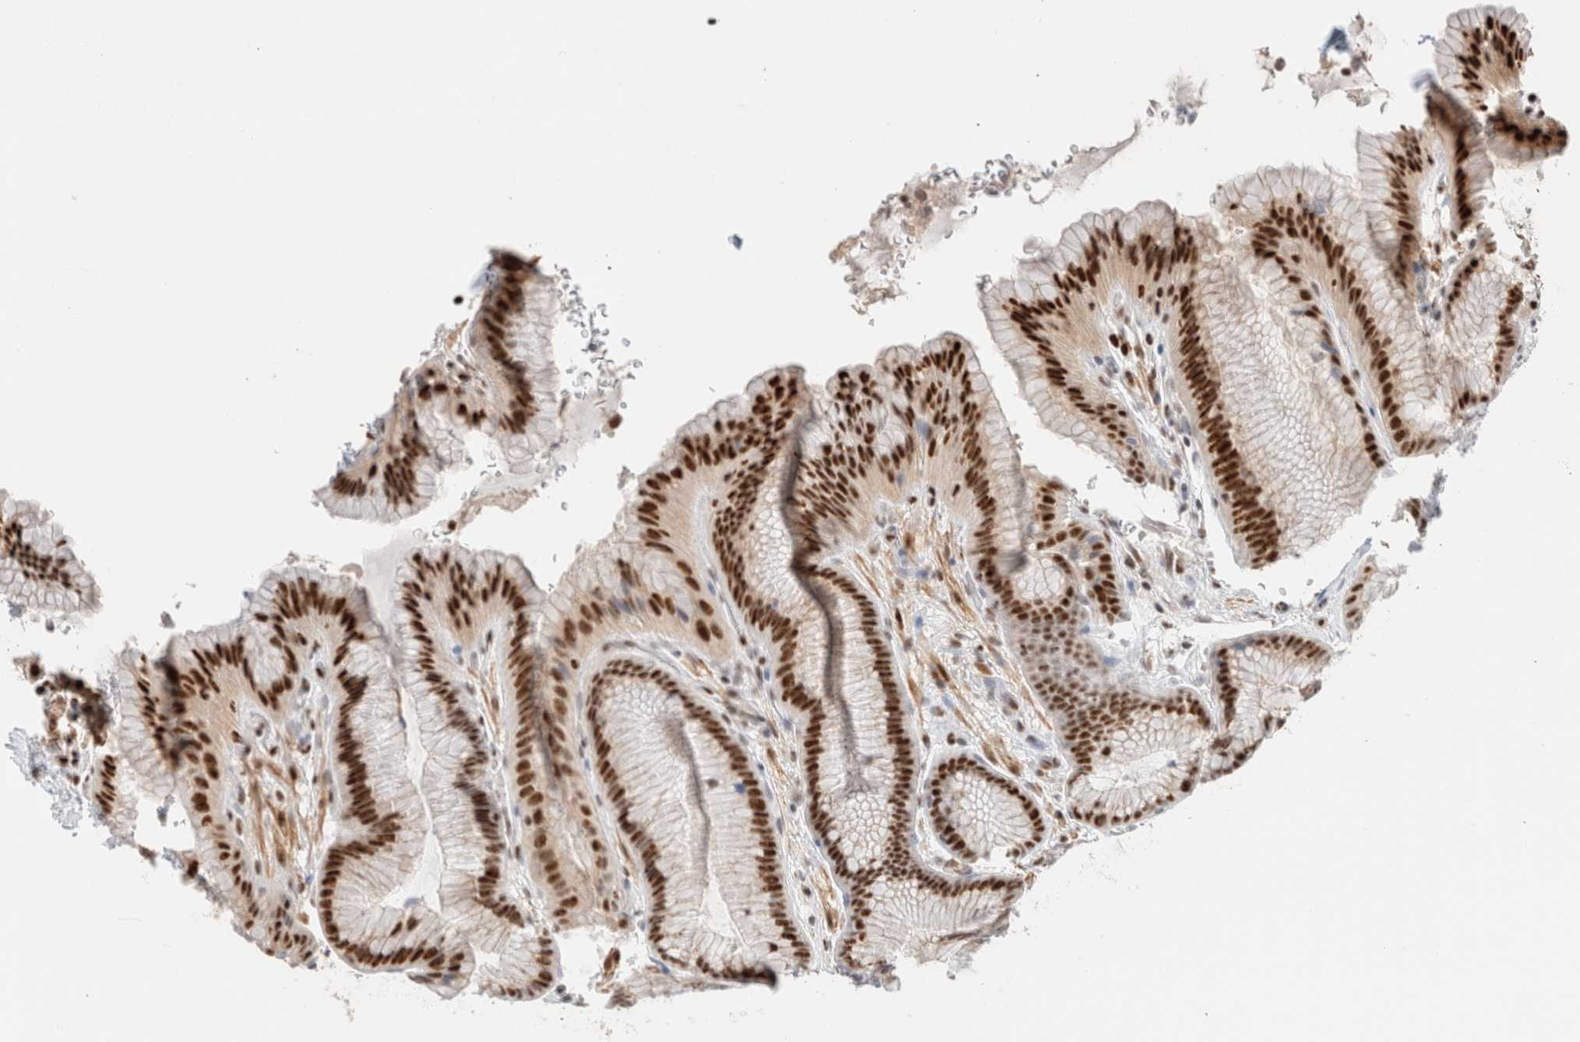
{"staining": {"intensity": "strong", "quantity": "<25%", "location": "nuclear"}, "tissue": "stomach", "cell_type": "Glandular cells", "image_type": "normal", "snomed": [{"axis": "morphology", "description": "Normal tissue, NOS"}, {"axis": "topography", "description": "Stomach"}], "caption": "A high-resolution photomicrograph shows immunohistochemistry (IHC) staining of normal stomach, which shows strong nuclear staining in about <25% of glandular cells. (IHC, brightfield microscopy, high magnification).", "gene": "ID3", "patient": {"sex": "male", "age": 42}}